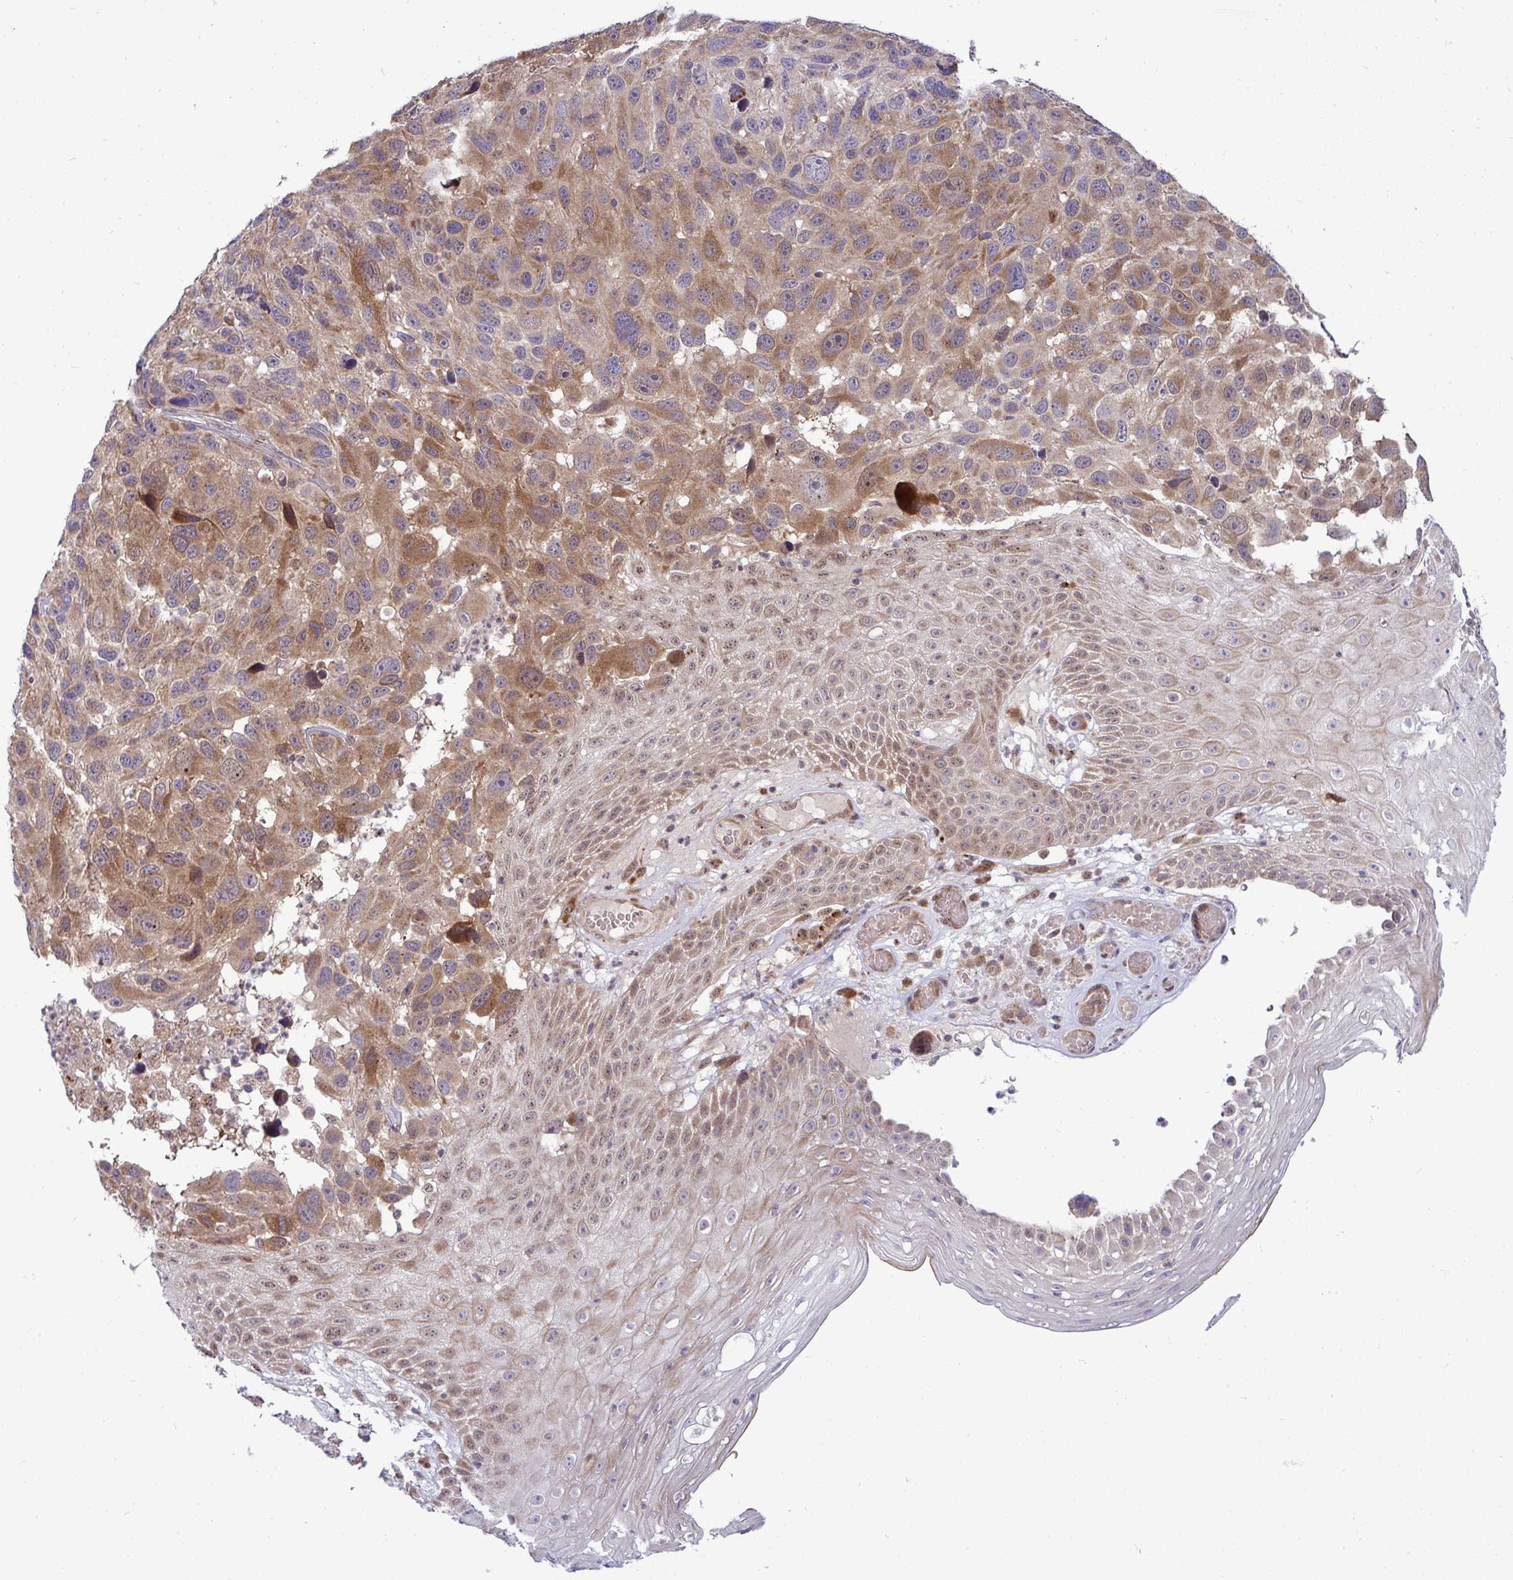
{"staining": {"intensity": "moderate", "quantity": ">75%", "location": "cytoplasmic/membranous"}, "tissue": "melanoma", "cell_type": "Tumor cells", "image_type": "cancer", "snomed": [{"axis": "morphology", "description": "Malignant melanoma, NOS"}, {"axis": "topography", "description": "Skin"}], "caption": "DAB (3,3'-diaminobenzidine) immunohistochemical staining of human melanoma exhibits moderate cytoplasmic/membranous protein expression in approximately >75% of tumor cells.", "gene": "TRIM44", "patient": {"sex": "male", "age": 53}}